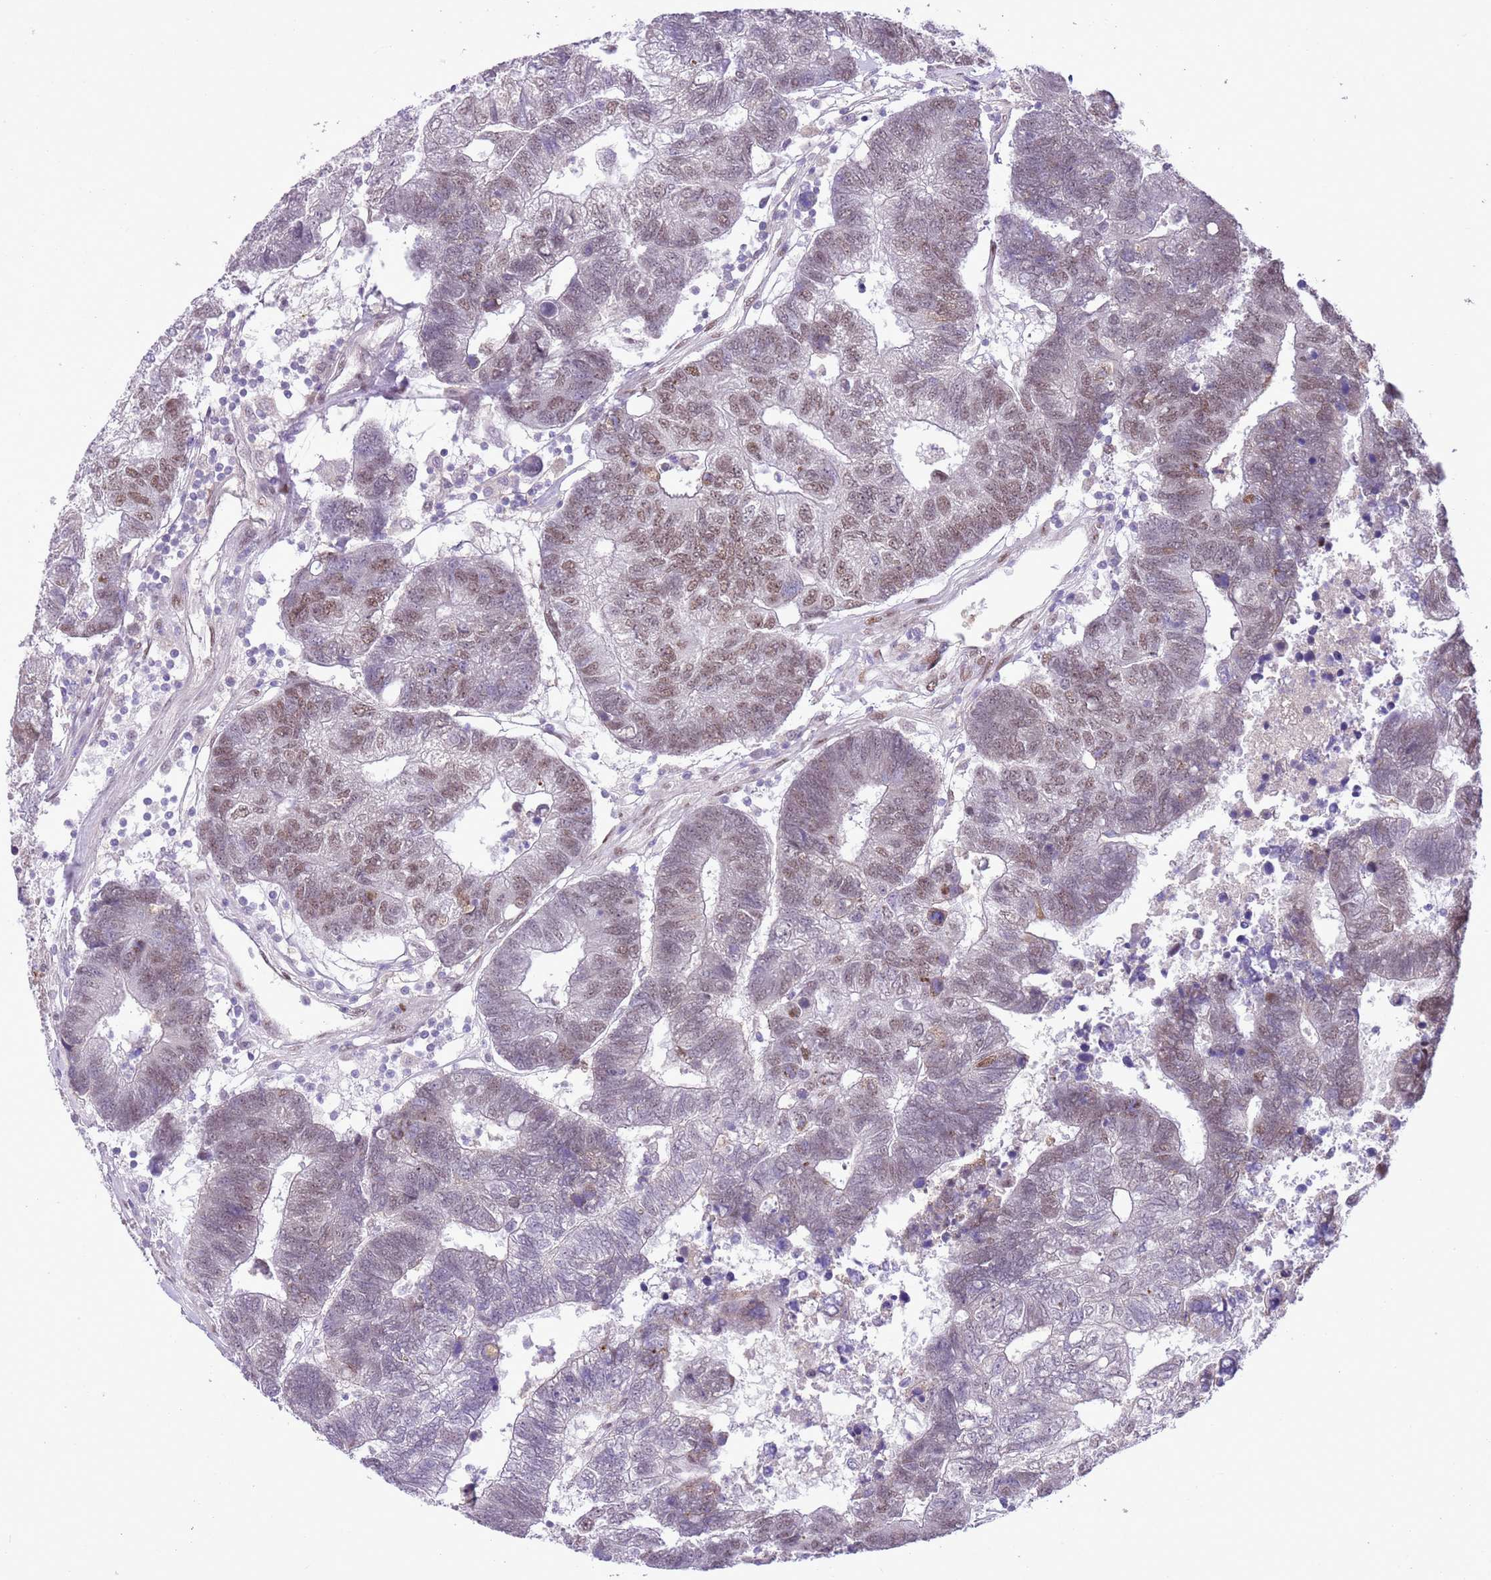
{"staining": {"intensity": "weak", "quantity": "25%-75%", "location": "nuclear"}, "tissue": "colorectal cancer", "cell_type": "Tumor cells", "image_type": "cancer", "snomed": [{"axis": "morphology", "description": "Adenocarcinoma, NOS"}, {"axis": "topography", "description": "Colon"}], "caption": "IHC histopathology image of human colorectal adenocarcinoma stained for a protein (brown), which displays low levels of weak nuclear staining in approximately 25%-75% of tumor cells.", "gene": "NACC2", "patient": {"sex": "female", "age": 48}}